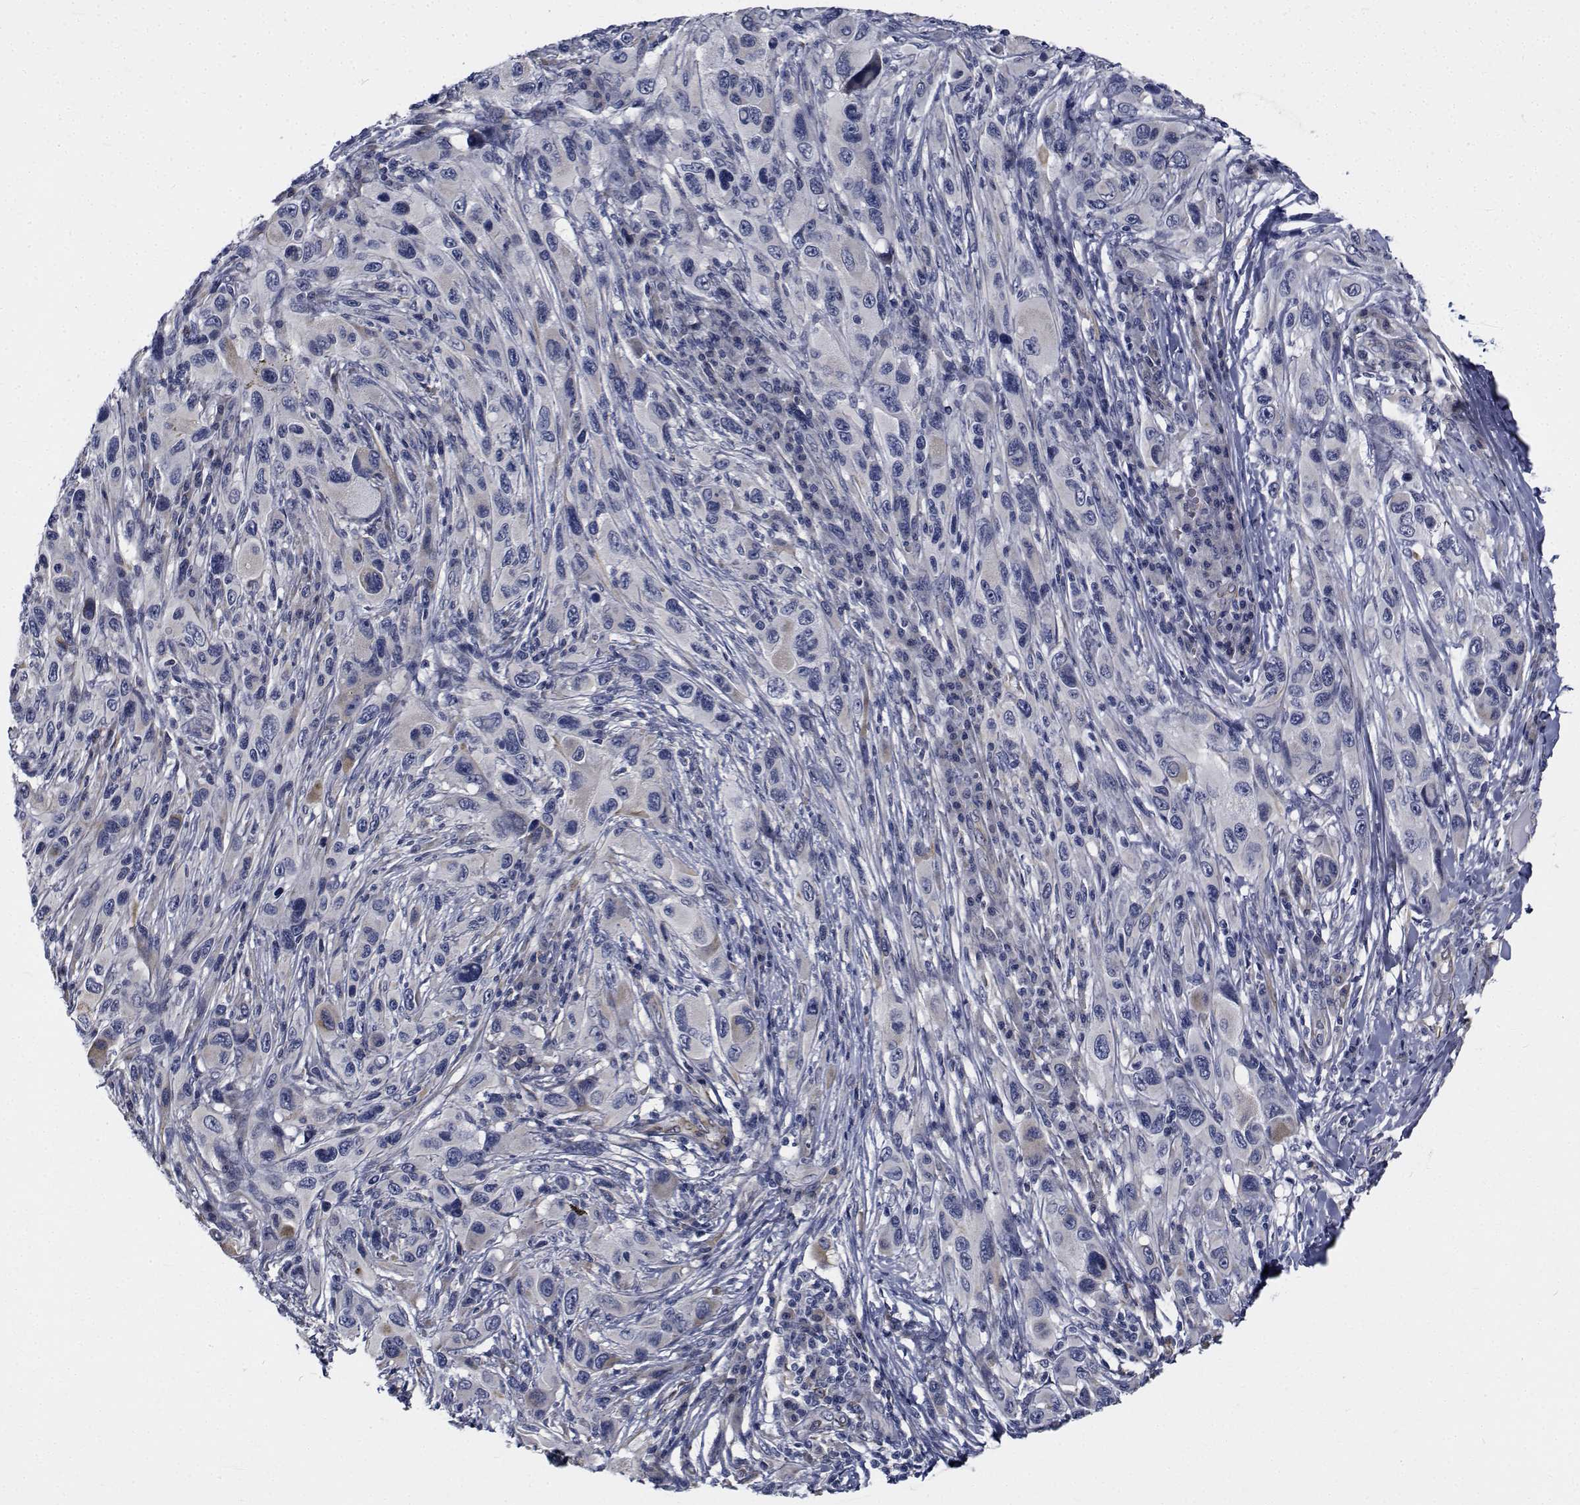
{"staining": {"intensity": "negative", "quantity": "none", "location": "none"}, "tissue": "melanoma", "cell_type": "Tumor cells", "image_type": "cancer", "snomed": [{"axis": "morphology", "description": "Malignant melanoma, NOS"}, {"axis": "topography", "description": "Skin"}], "caption": "DAB immunohistochemical staining of human malignant melanoma displays no significant expression in tumor cells.", "gene": "TTBK1", "patient": {"sex": "male", "age": 53}}